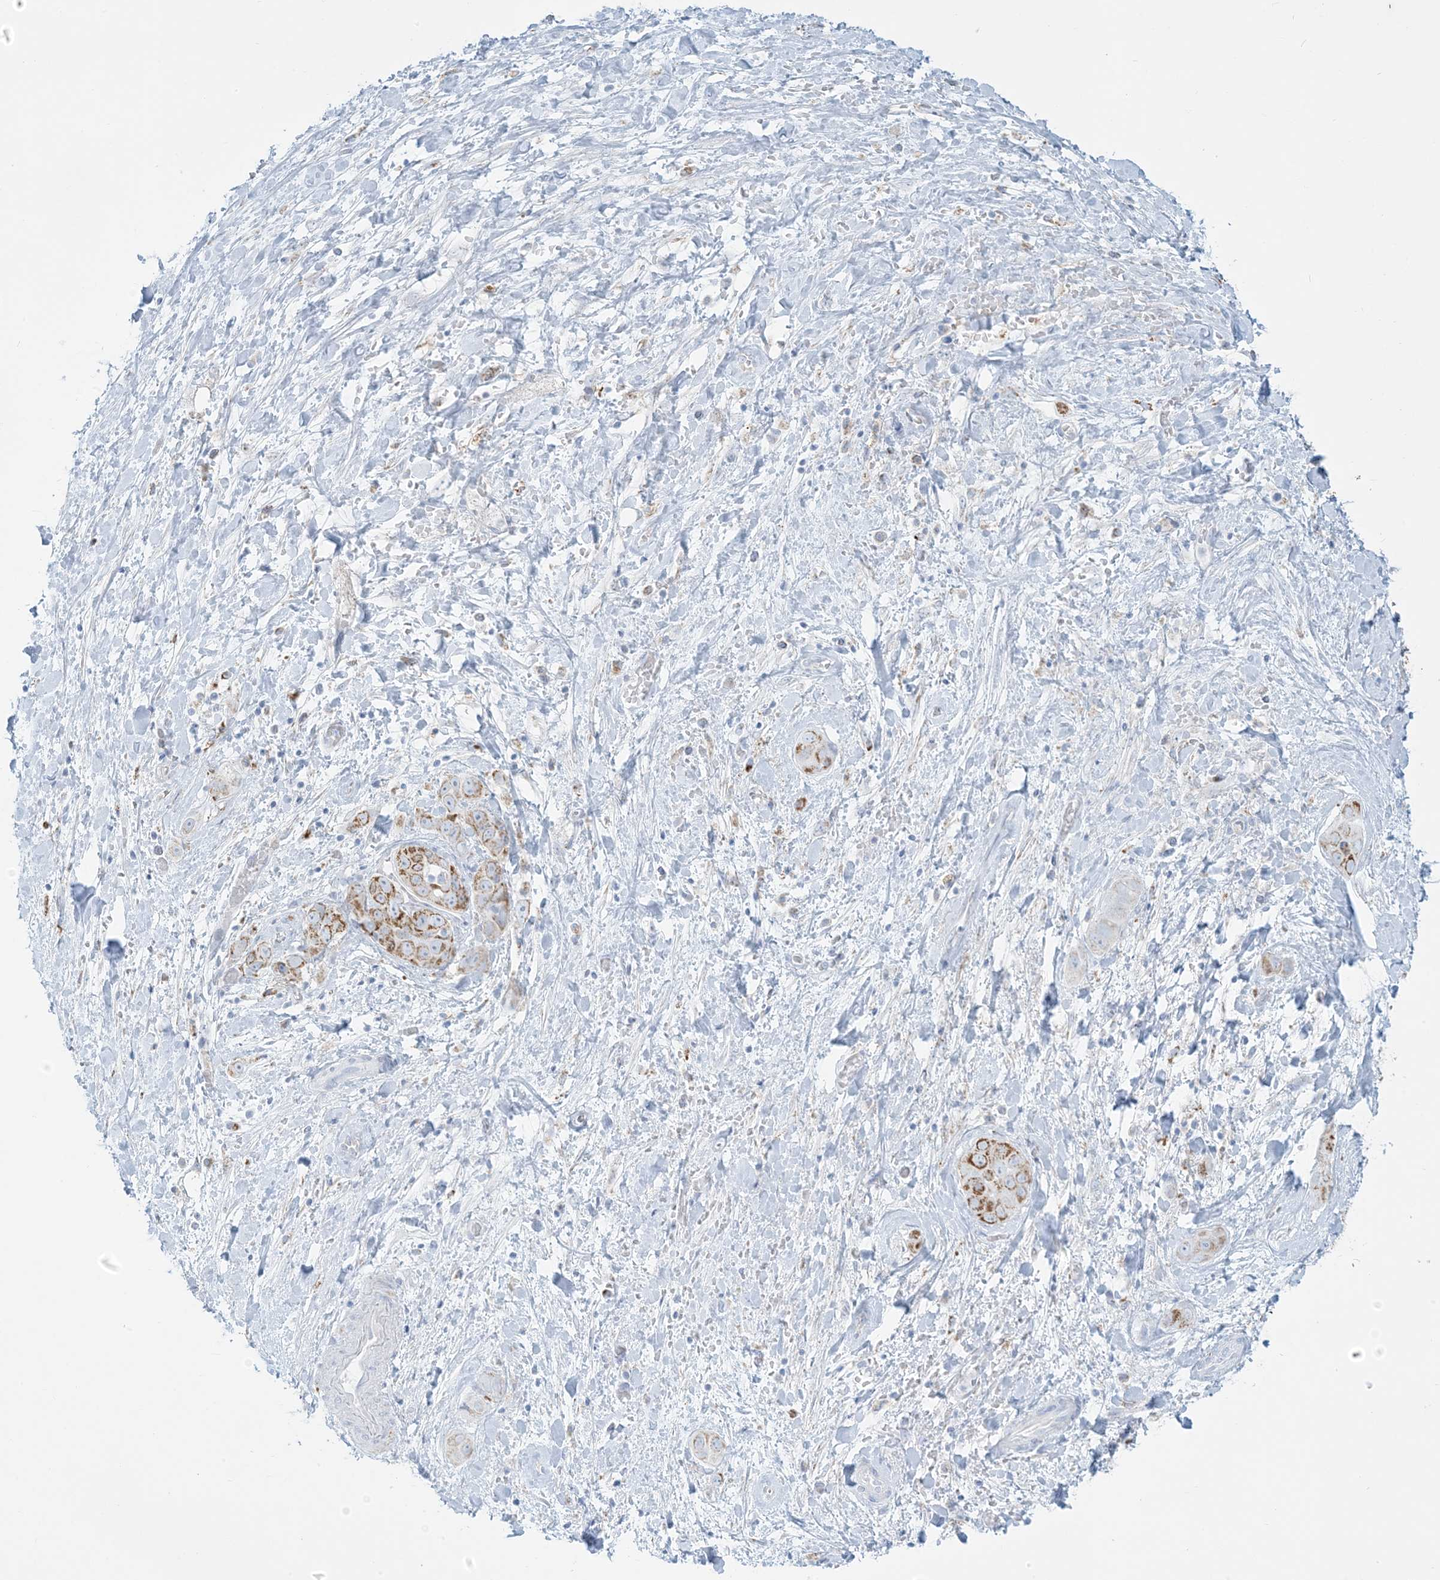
{"staining": {"intensity": "strong", "quantity": ">75%", "location": "cytoplasmic/membranous"}, "tissue": "liver cancer", "cell_type": "Tumor cells", "image_type": "cancer", "snomed": [{"axis": "morphology", "description": "Cholangiocarcinoma"}, {"axis": "topography", "description": "Liver"}], "caption": "This is a micrograph of IHC staining of liver cholangiocarcinoma, which shows strong positivity in the cytoplasmic/membranous of tumor cells.", "gene": "ZDHHC4", "patient": {"sex": "female", "age": 52}}